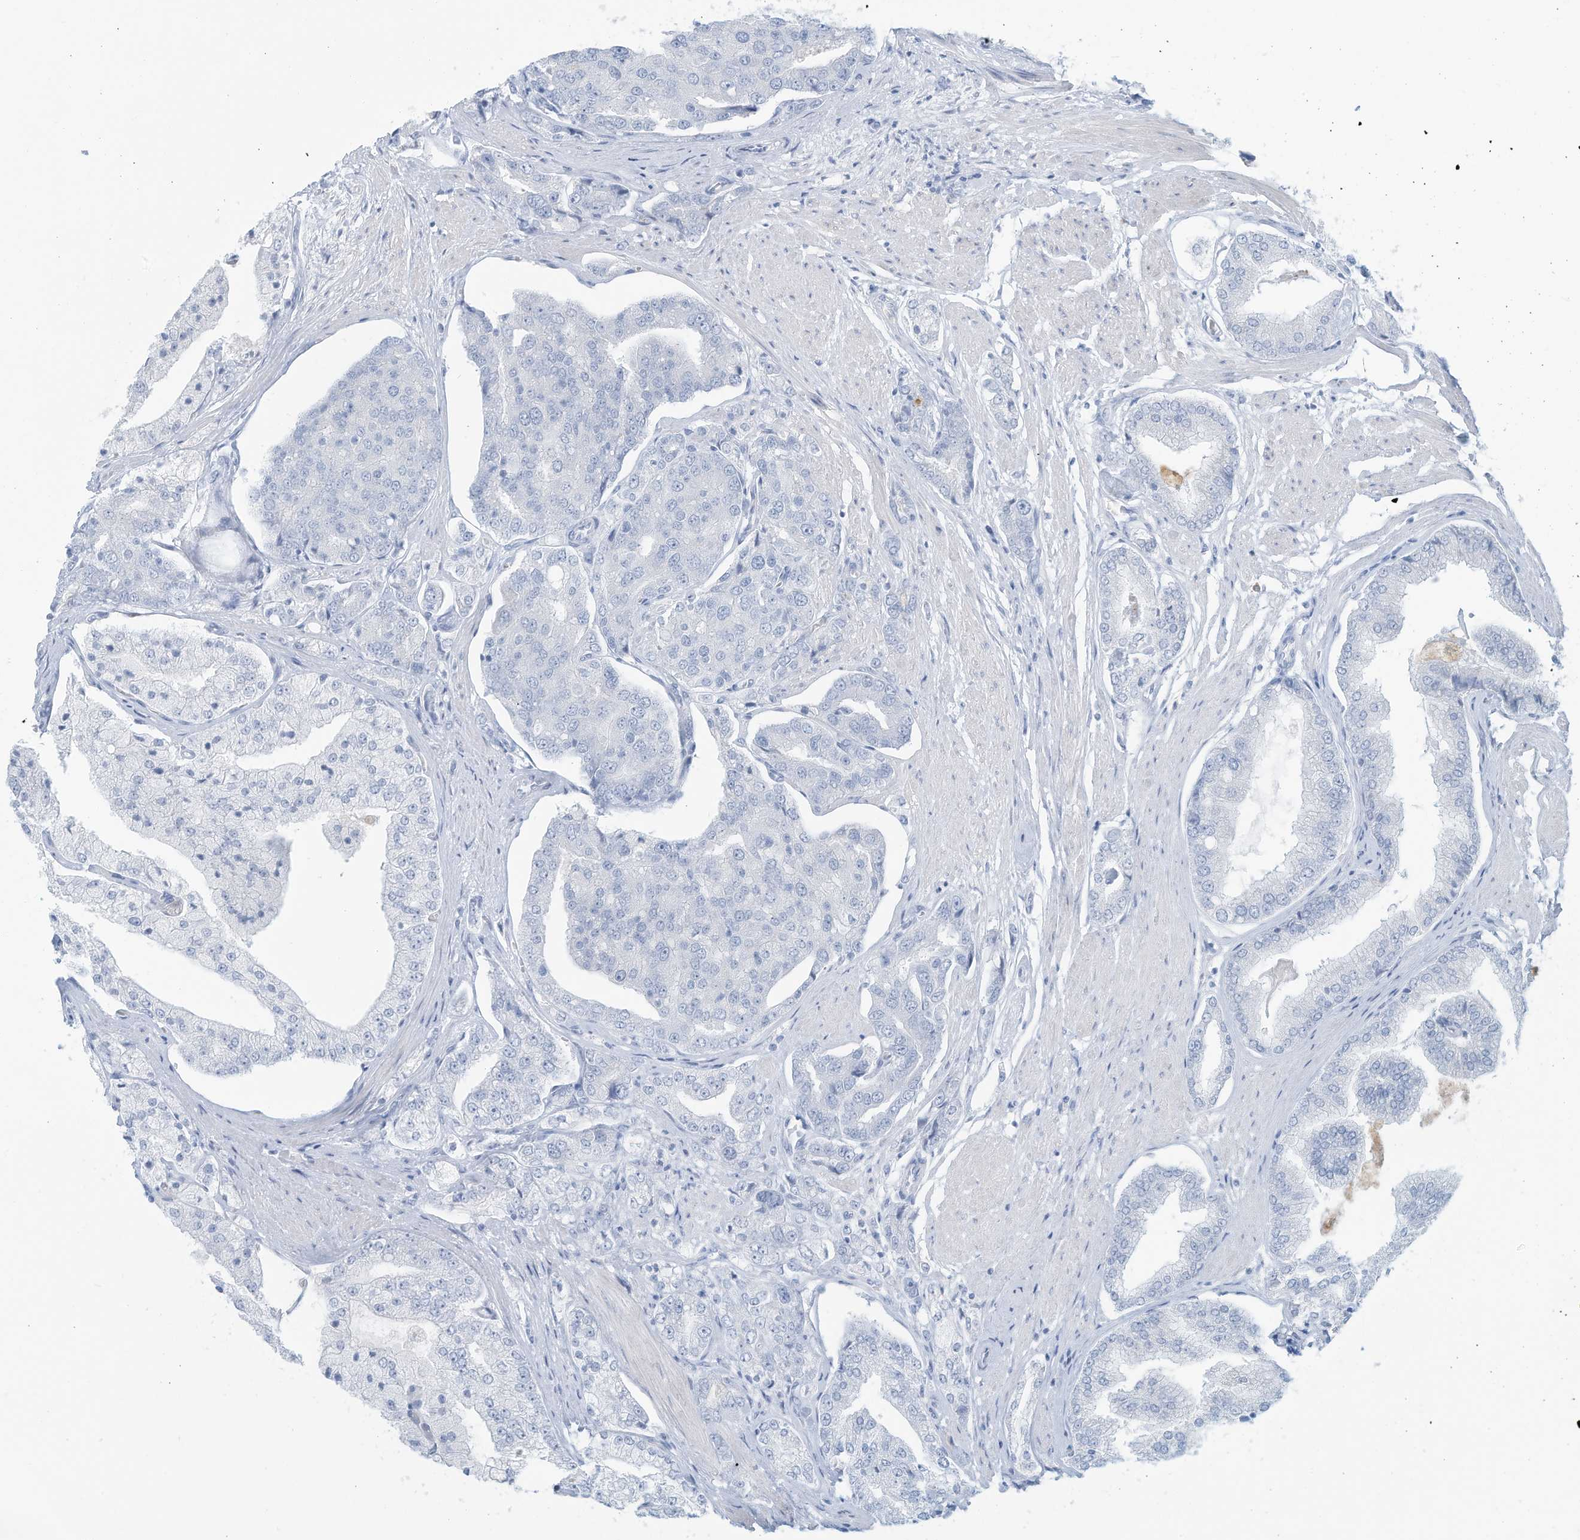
{"staining": {"intensity": "negative", "quantity": "none", "location": "none"}, "tissue": "prostate cancer", "cell_type": "Tumor cells", "image_type": "cancer", "snomed": [{"axis": "morphology", "description": "Adenocarcinoma, High grade"}, {"axis": "topography", "description": "Prostate"}], "caption": "Tumor cells show no significant expression in prostate high-grade adenocarcinoma.", "gene": "ERI2", "patient": {"sex": "male", "age": 50}}